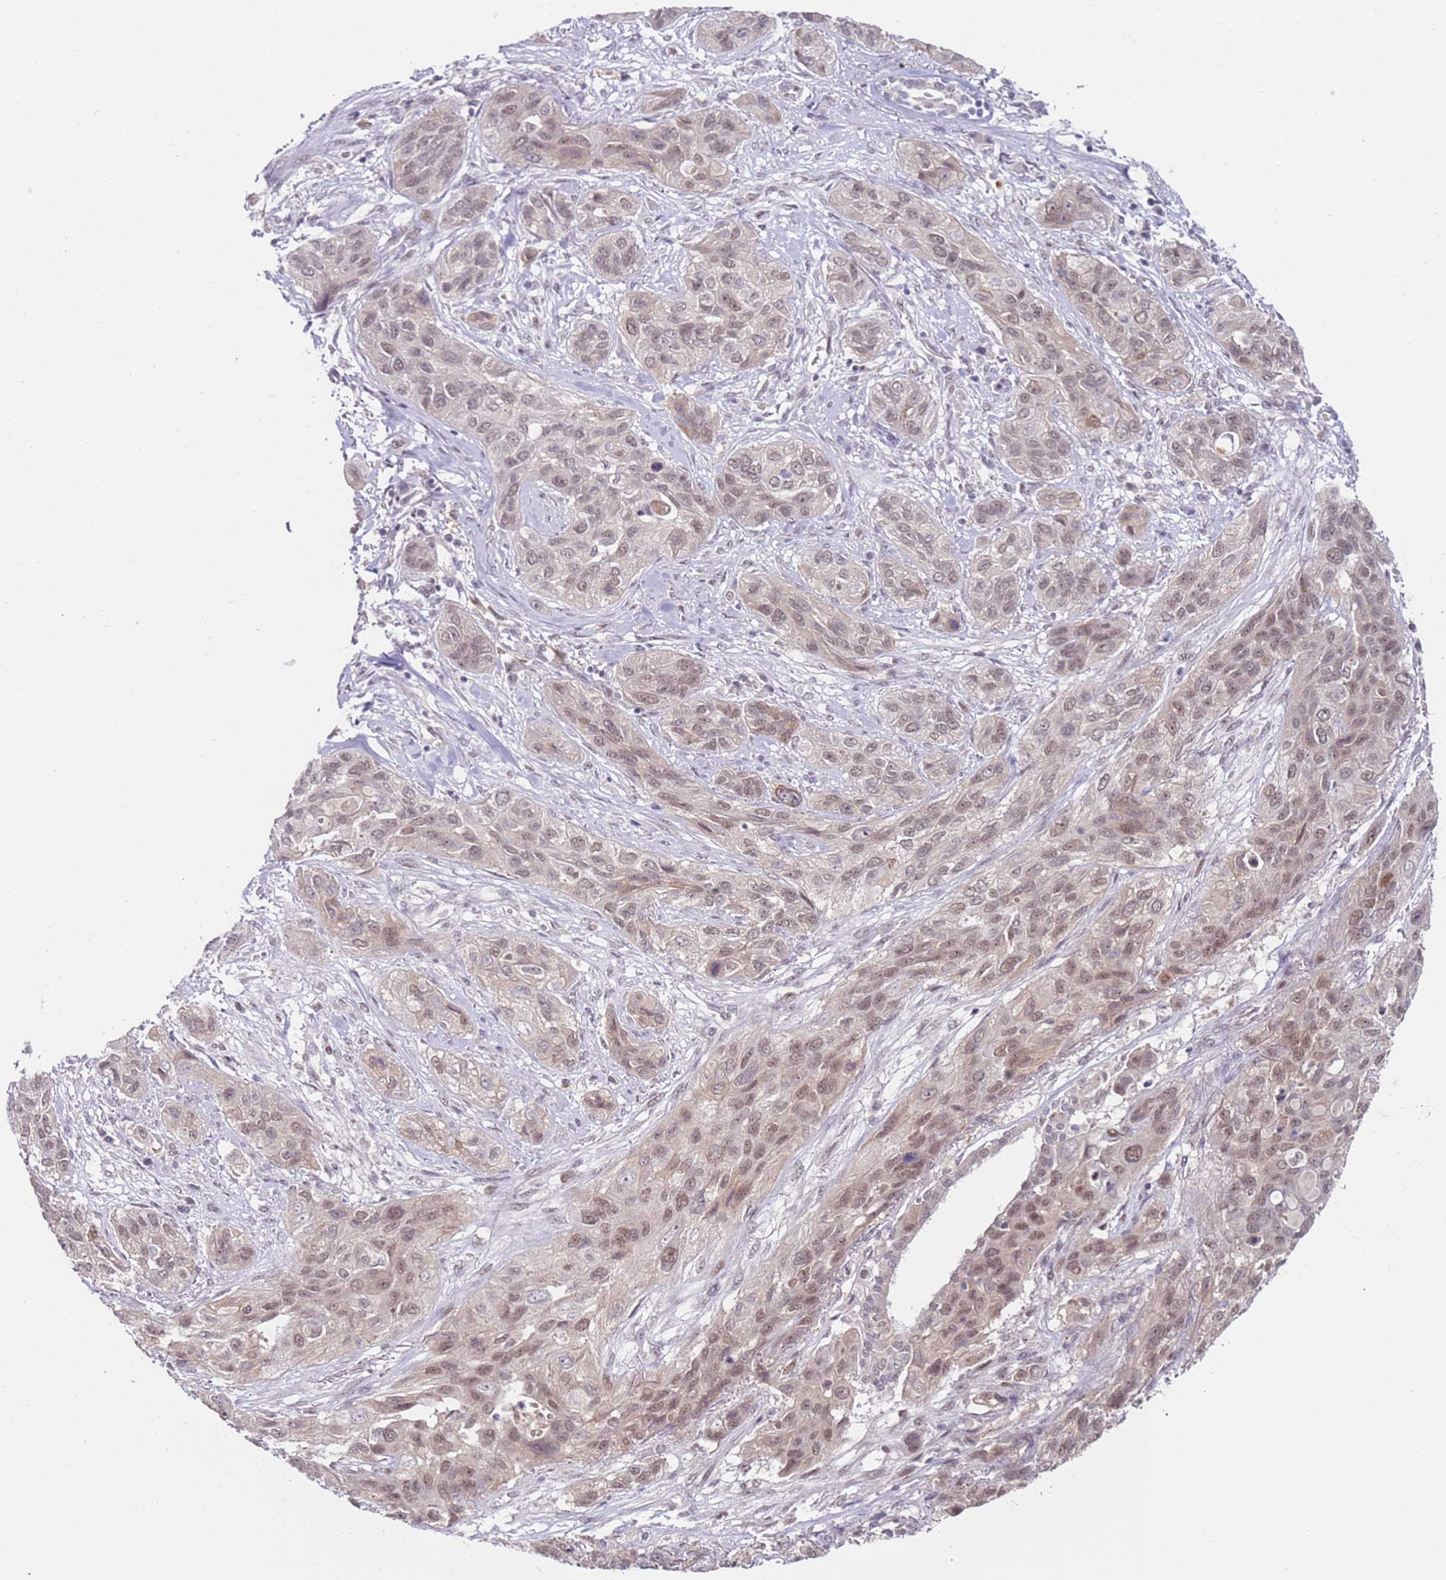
{"staining": {"intensity": "weak", "quantity": "25%-75%", "location": "nuclear"}, "tissue": "lung cancer", "cell_type": "Tumor cells", "image_type": "cancer", "snomed": [{"axis": "morphology", "description": "Squamous cell carcinoma, NOS"}, {"axis": "topography", "description": "Lung"}], "caption": "Human lung cancer (squamous cell carcinoma) stained with a brown dye displays weak nuclear positive positivity in about 25%-75% of tumor cells.", "gene": "LGALSL", "patient": {"sex": "female", "age": 70}}